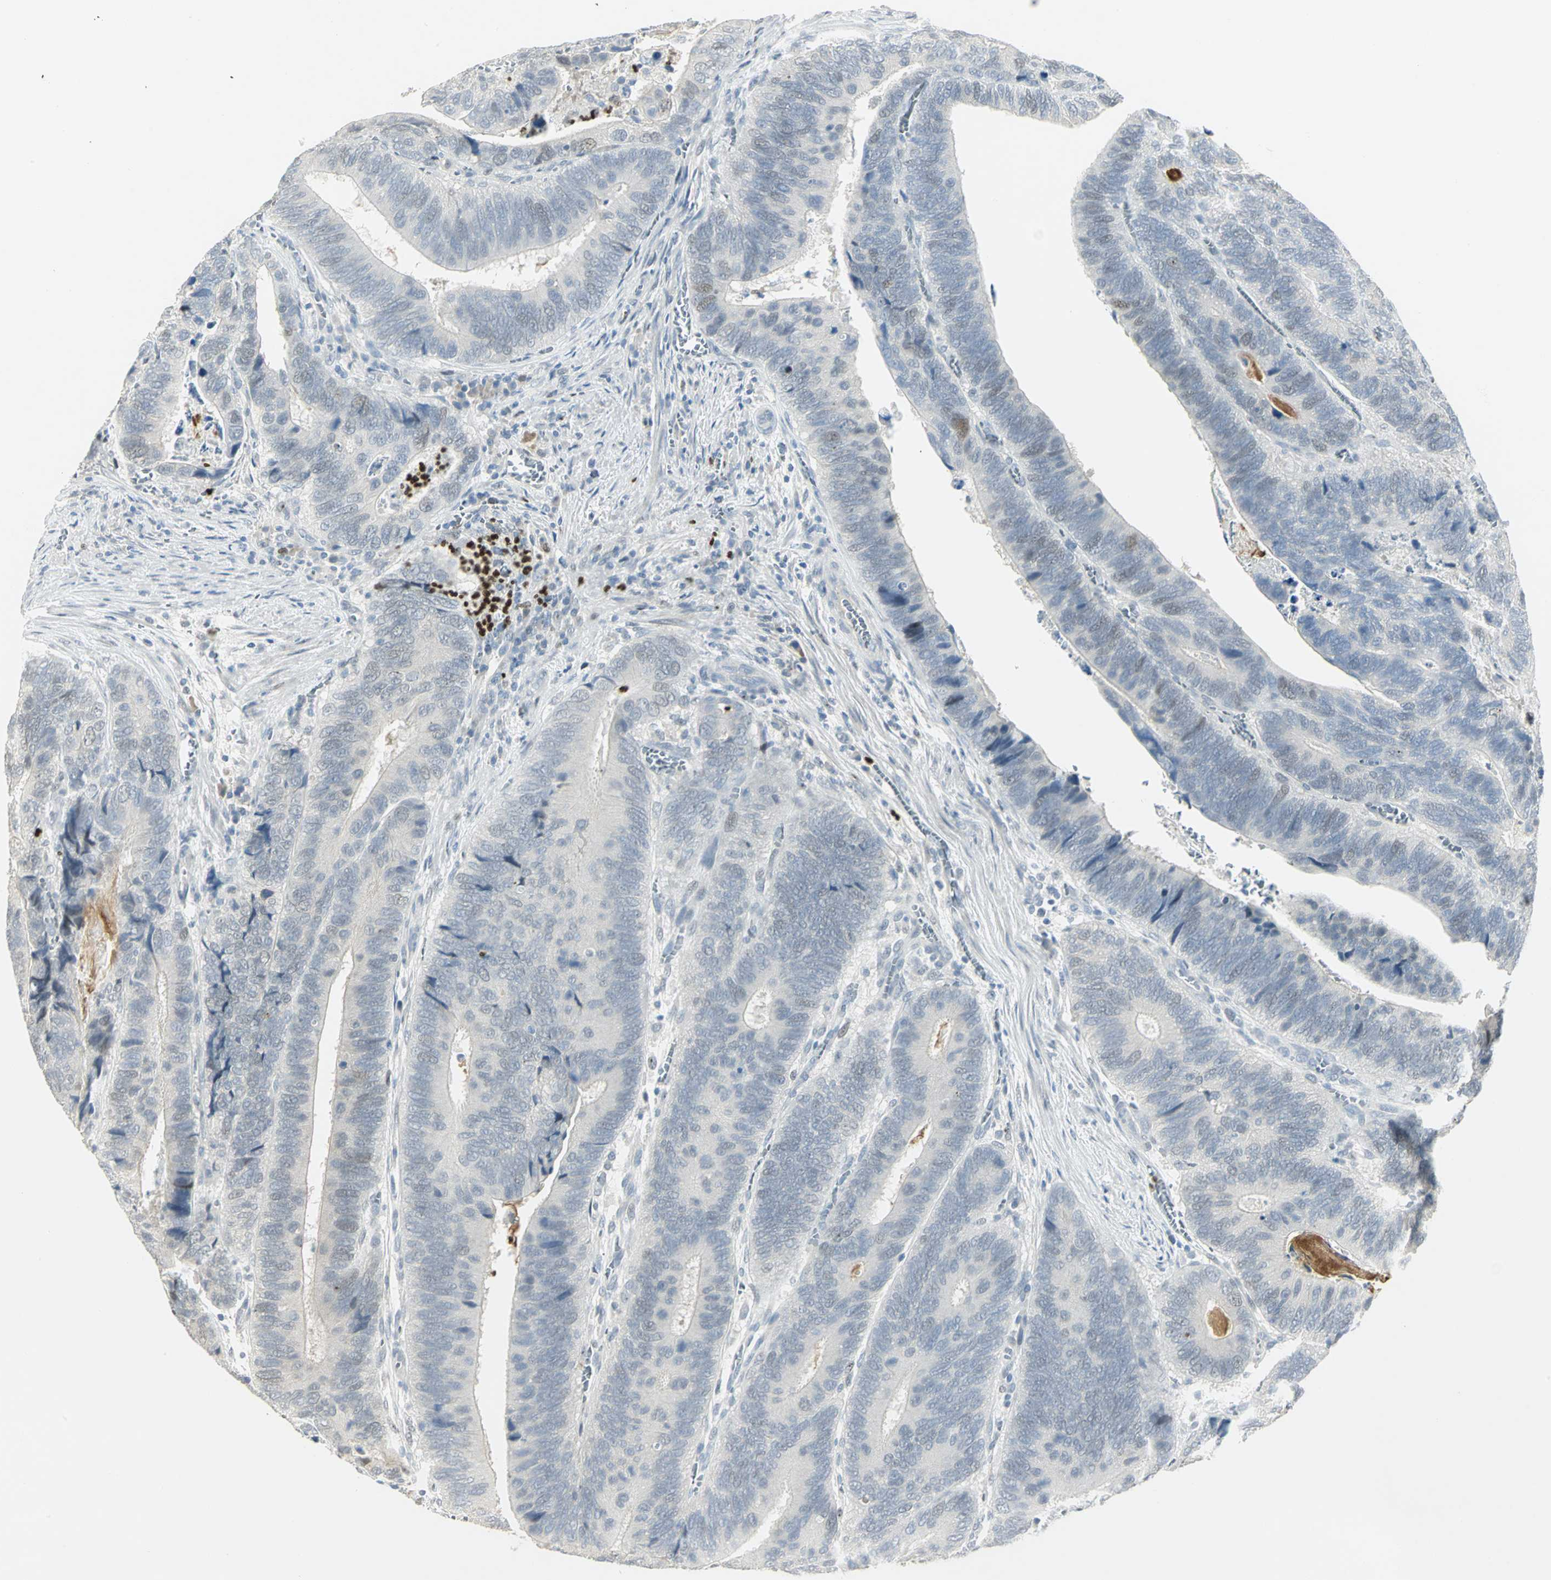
{"staining": {"intensity": "negative", "quantity": "none", "location": "none"}, "tissue": "colorectal cancer", "cell_type": "Tumor cells", "image_type": "cancer", "snomed": [{"axis": "morphology", "description": "Adenocarcinoma, NOS"}, {"axis": "topography", "description": "Colon"}], "caption": "A high-resolution histopathology image shows immunohistochemistry (IHC) staining of colorectal adenocarcinoma, which shows no significant staining in tumor cells. The staining is performed using DAB brown chromogen with nuclei counter-stained in using hematoxylin.", "gene": "BCL6", "patient": {"sex": "male", "age": 72}}